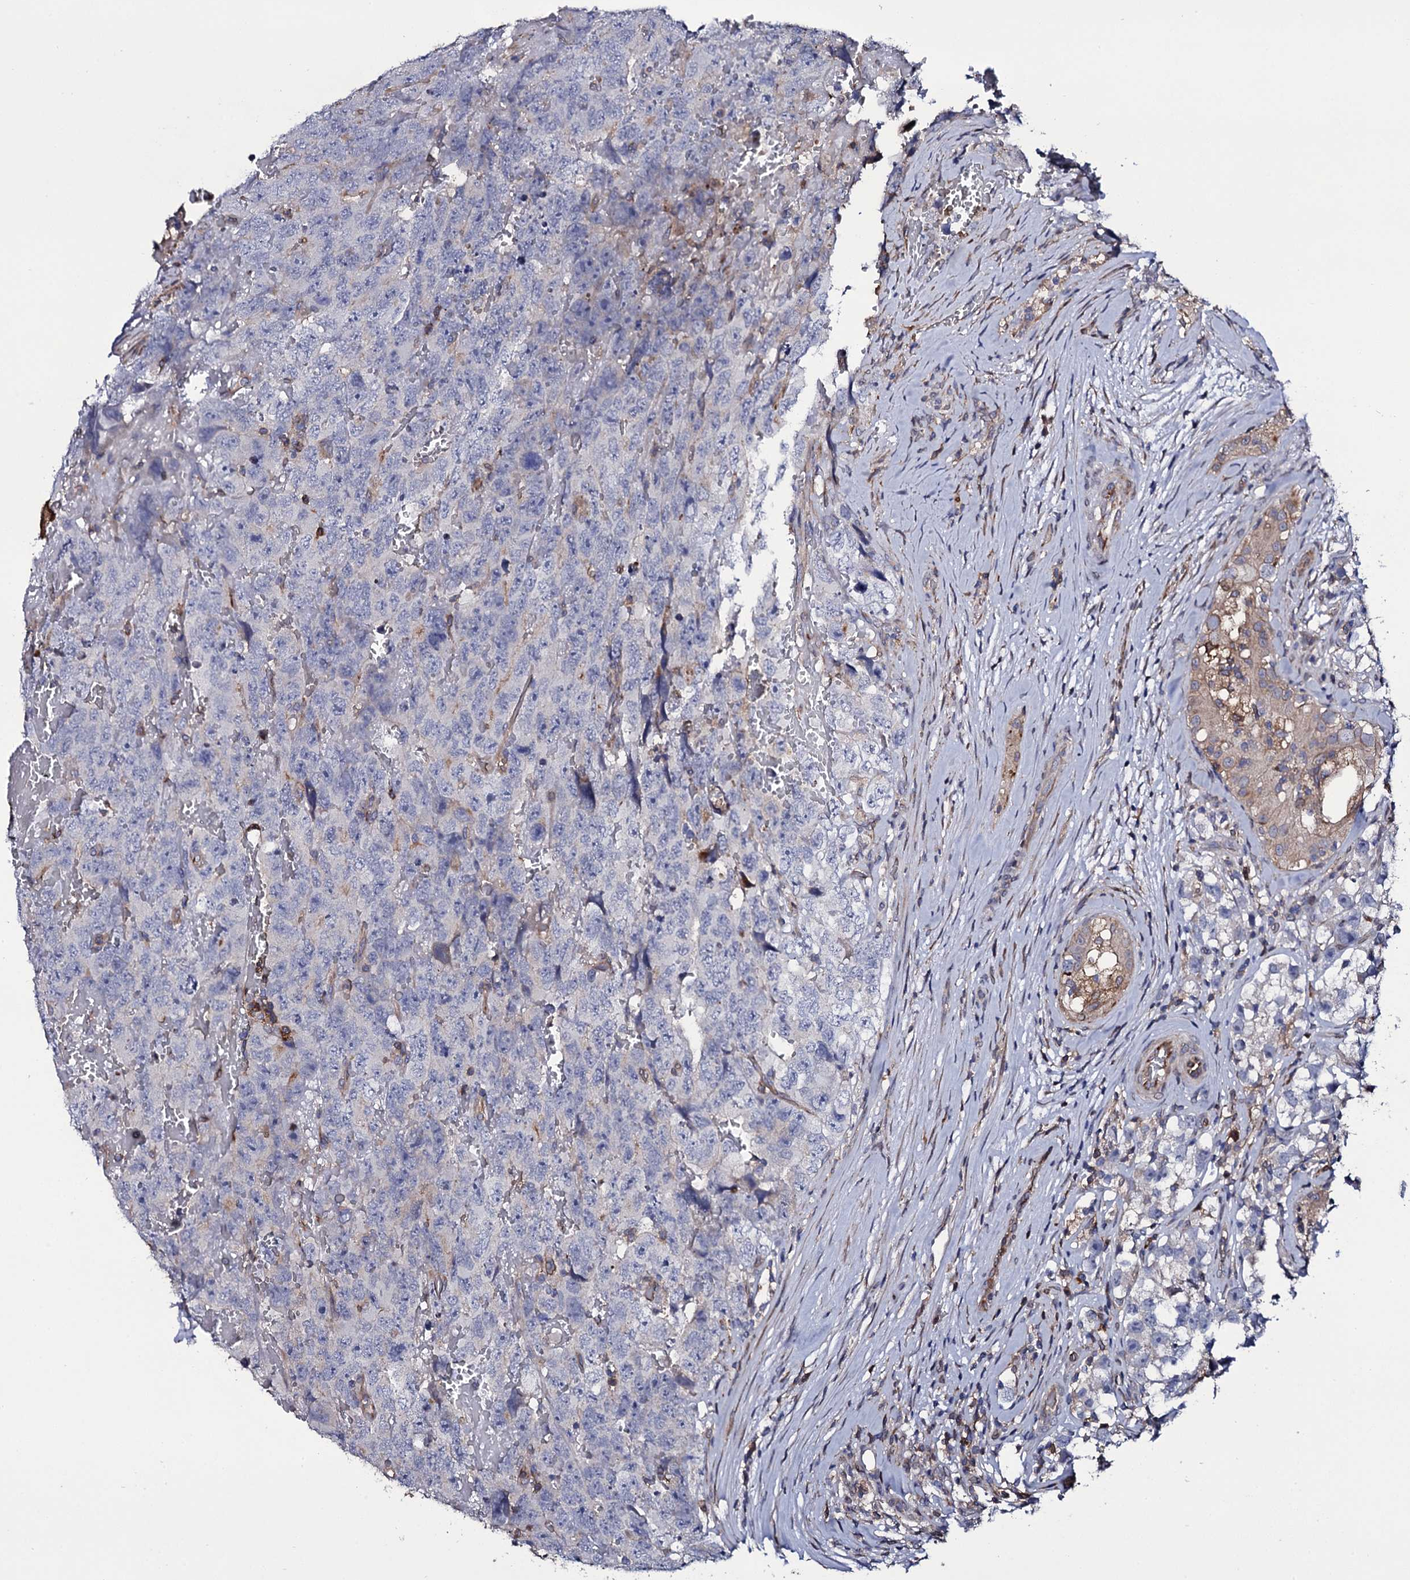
{"staining": {"intensity": "negative", "quantity": "none", "location": "none"}, "tissue": "testis cancer", "cell_type": "Tumor cells", "image_type": "cancer", "snomed": [{"axis": "morphology", "description": "Carcinoma, Embryonal, NOS"}, {"axis": "topography", "description": "Testis"}], "caption": "Tumor cells show no significant protein staining in embryonal carcinoma (testis).", "gene": "TTC23", "patient": {"sex": "male", "age": 45}}